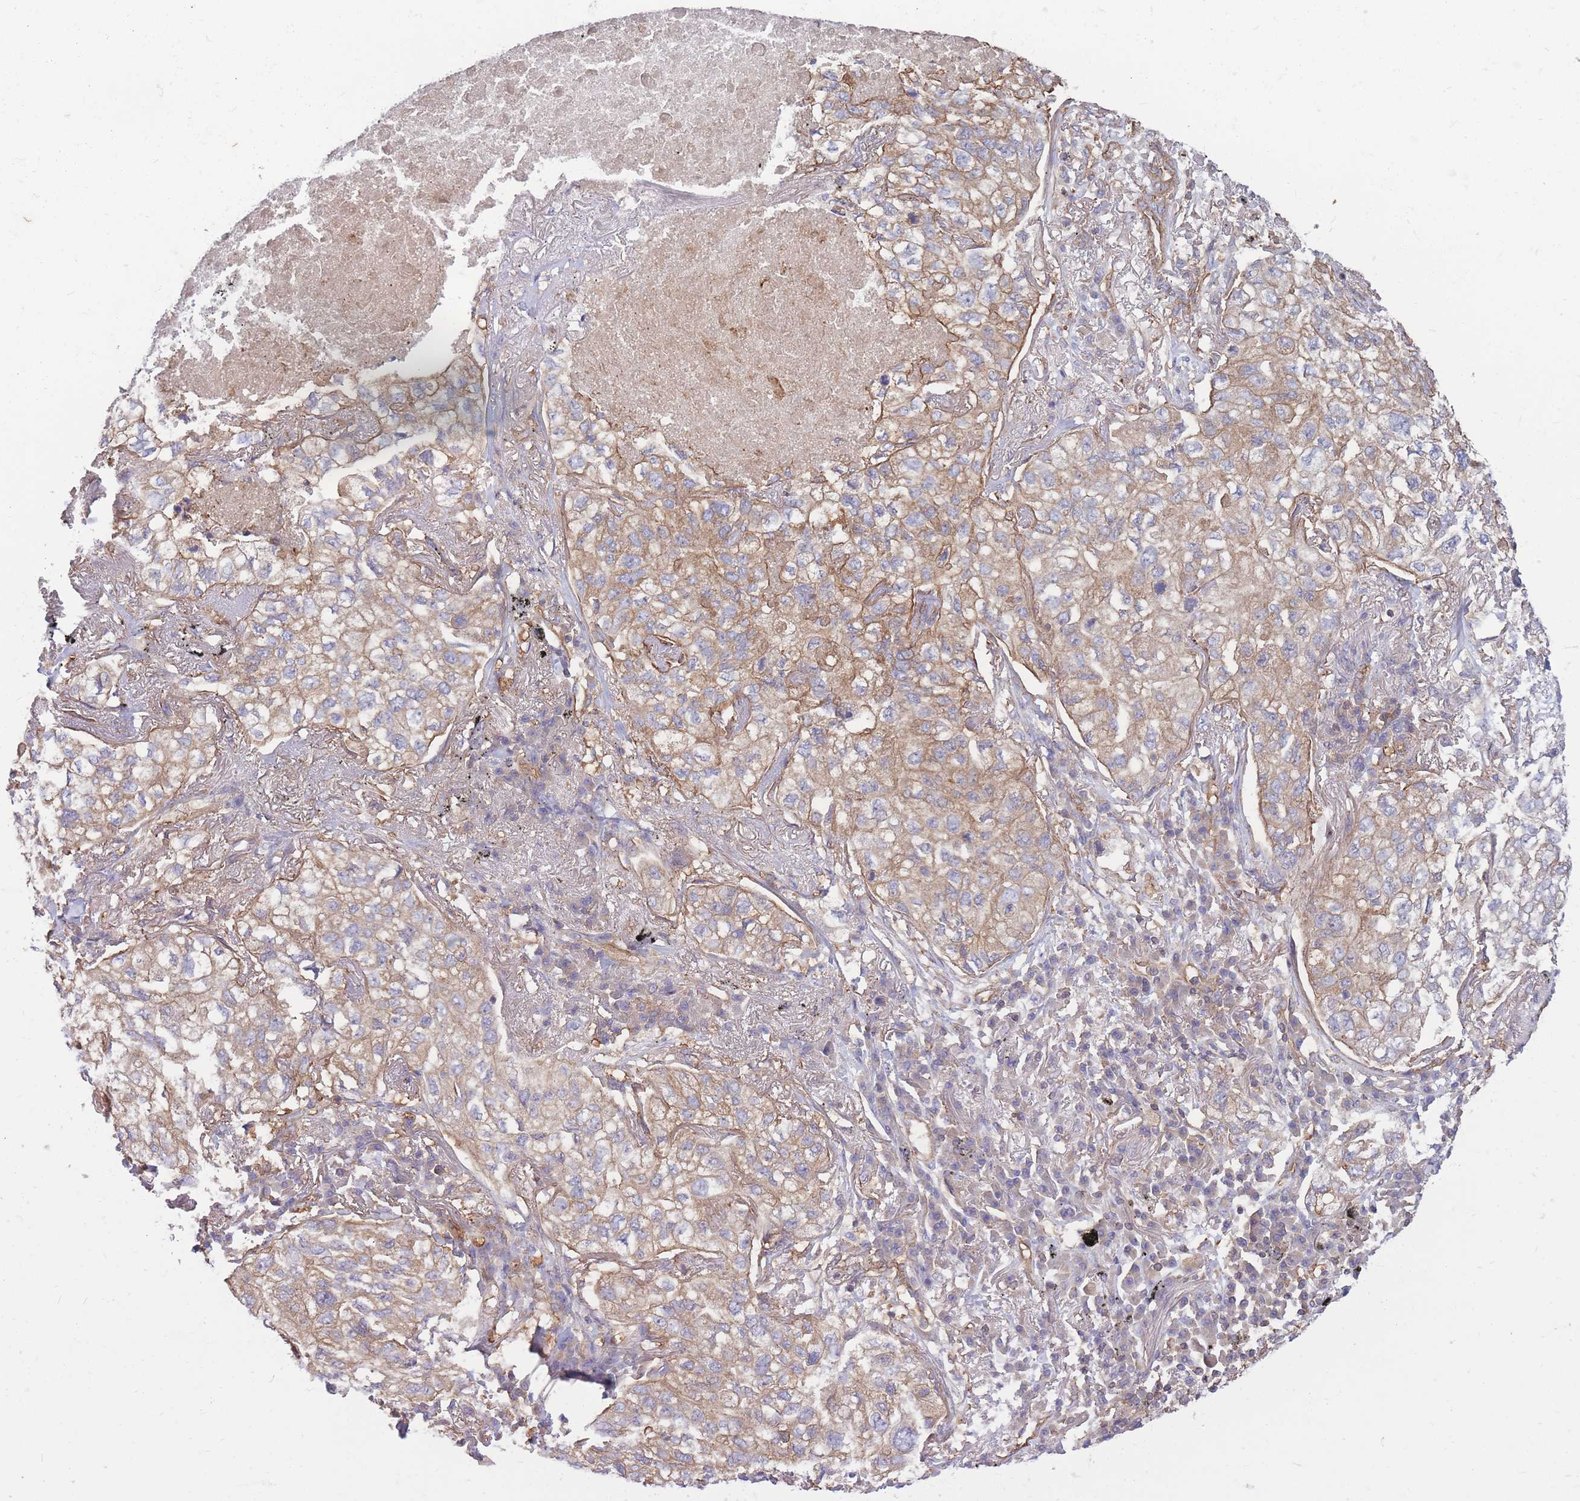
{"staining": {"intensity": "moderate", "quantity": ">75%", "location": "cytoplasmic/membranous"}, "tissue": "lung cancer", "cell_type": "Tumor cells", "image_type": "cancer", "snomed": [{"axis": "morphology", "description": "Adenocarcinoma, NOS"}, {"axis": "topography", "description": "Lung"}], "caption": "Immunohistochemistry histopathology image of human lung adenocarcinoma stained for a protein (brown), which displays medium levels of moderate cytoplasmic/membranous expression in approximately >75% of tumor cells.", "gene": "GGA1", "patient": {"sex": "male", "age": 65}}